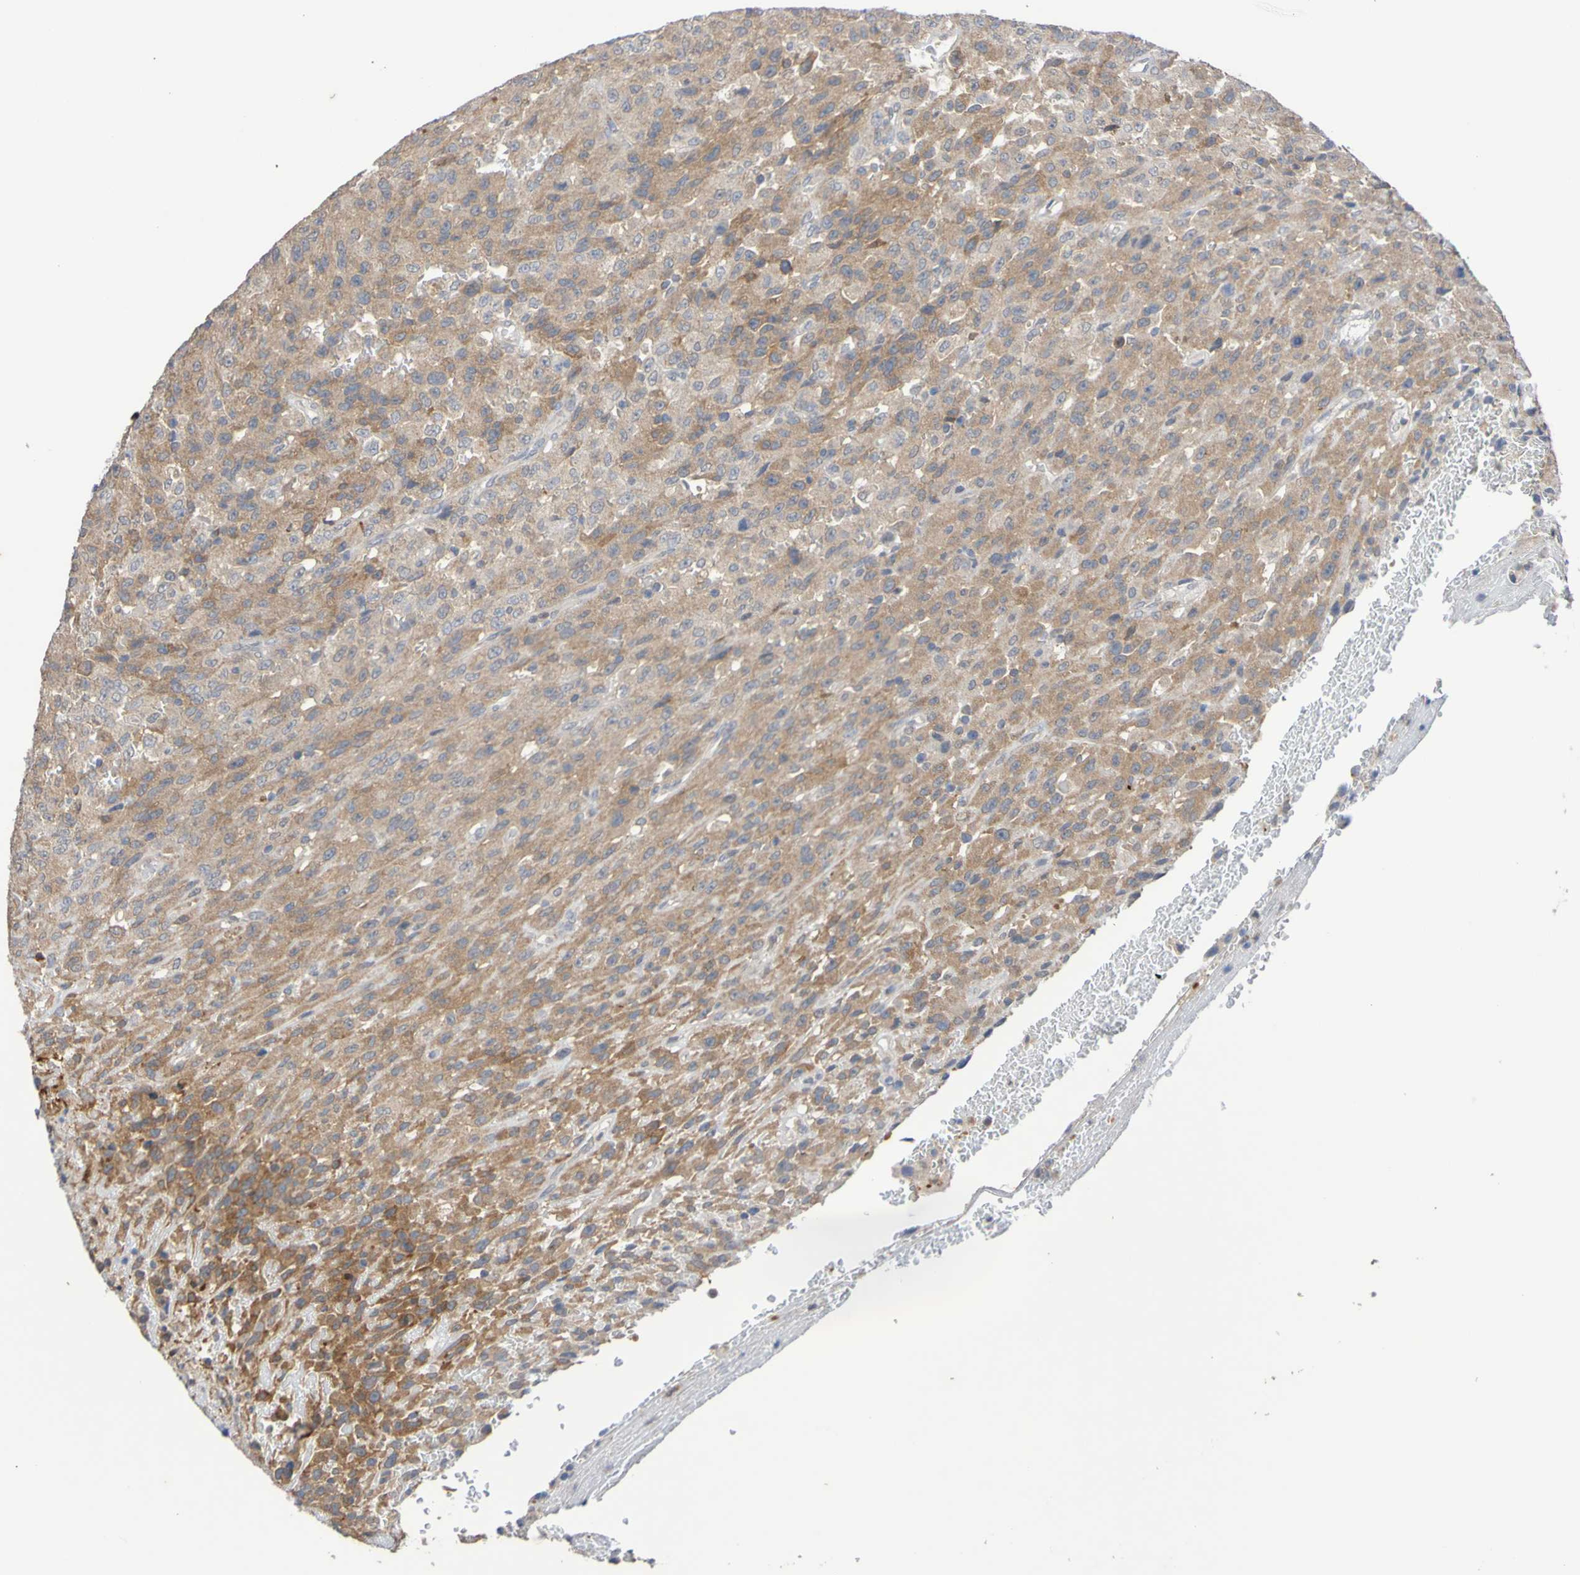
{"staining": {"intensity": "moderate", "quantity": ">75%", "location": "cytoplasmic/membranous"}, "tissue": "urothelial cancer", "cell_type": "Tumor cells", "image_type": "cancer", "snomed": [{"axis": "morphology", "description": "Urothelial carcinoma, High grade"}, {"axis": "topography", "description": "Urinary bladder"}], "caption": "Human urothelial cancer stained for a protein (brown) displays moderate cytoplasmic/membranous positive positivity in approximately >75% of tumor cells.", "gene": "C3orf18", "patient": {"sex": "male", "age": 66}}